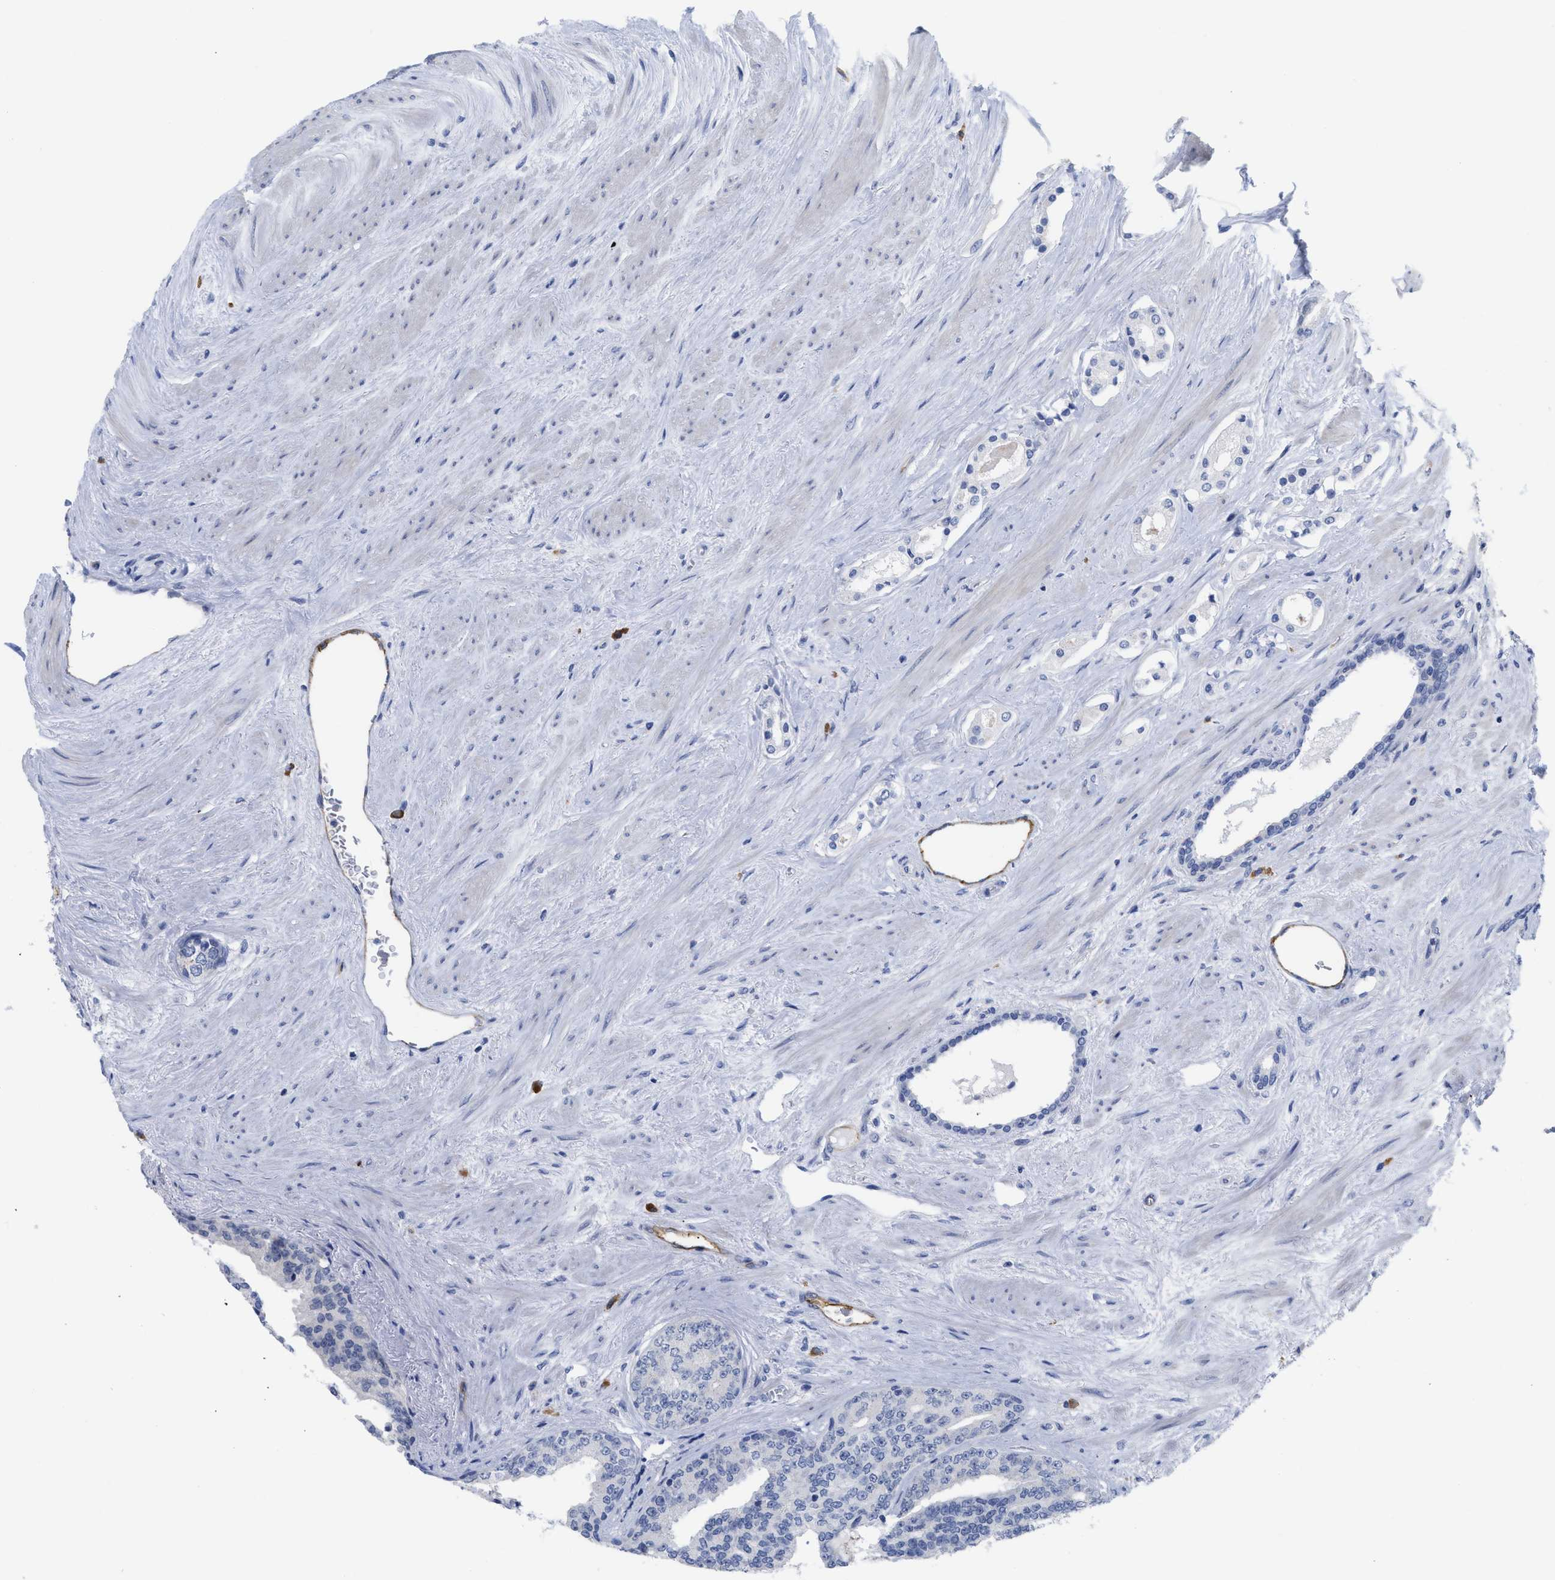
{"staining": {"intensity": "negative", "quantity": "none", "location": "none"}, "tissue": "prostate cancer", "cell_type": "Tumor cells", "image_type": "cancer", "snomed": [{"axis": "morphology", "description": "Adenocarcinoma, High grade"}, {"axis": "topography", "description": "Prostate"}], "caption": "Immunohistochemistry (IHC) photomicrograph of adenocarcinoma (high-grade) (prostate) stained for a protein (brown), which reveals no expression in tumor cells.", "gene": "ACKR1", "patient": {"sex": "male", "age": 71}}